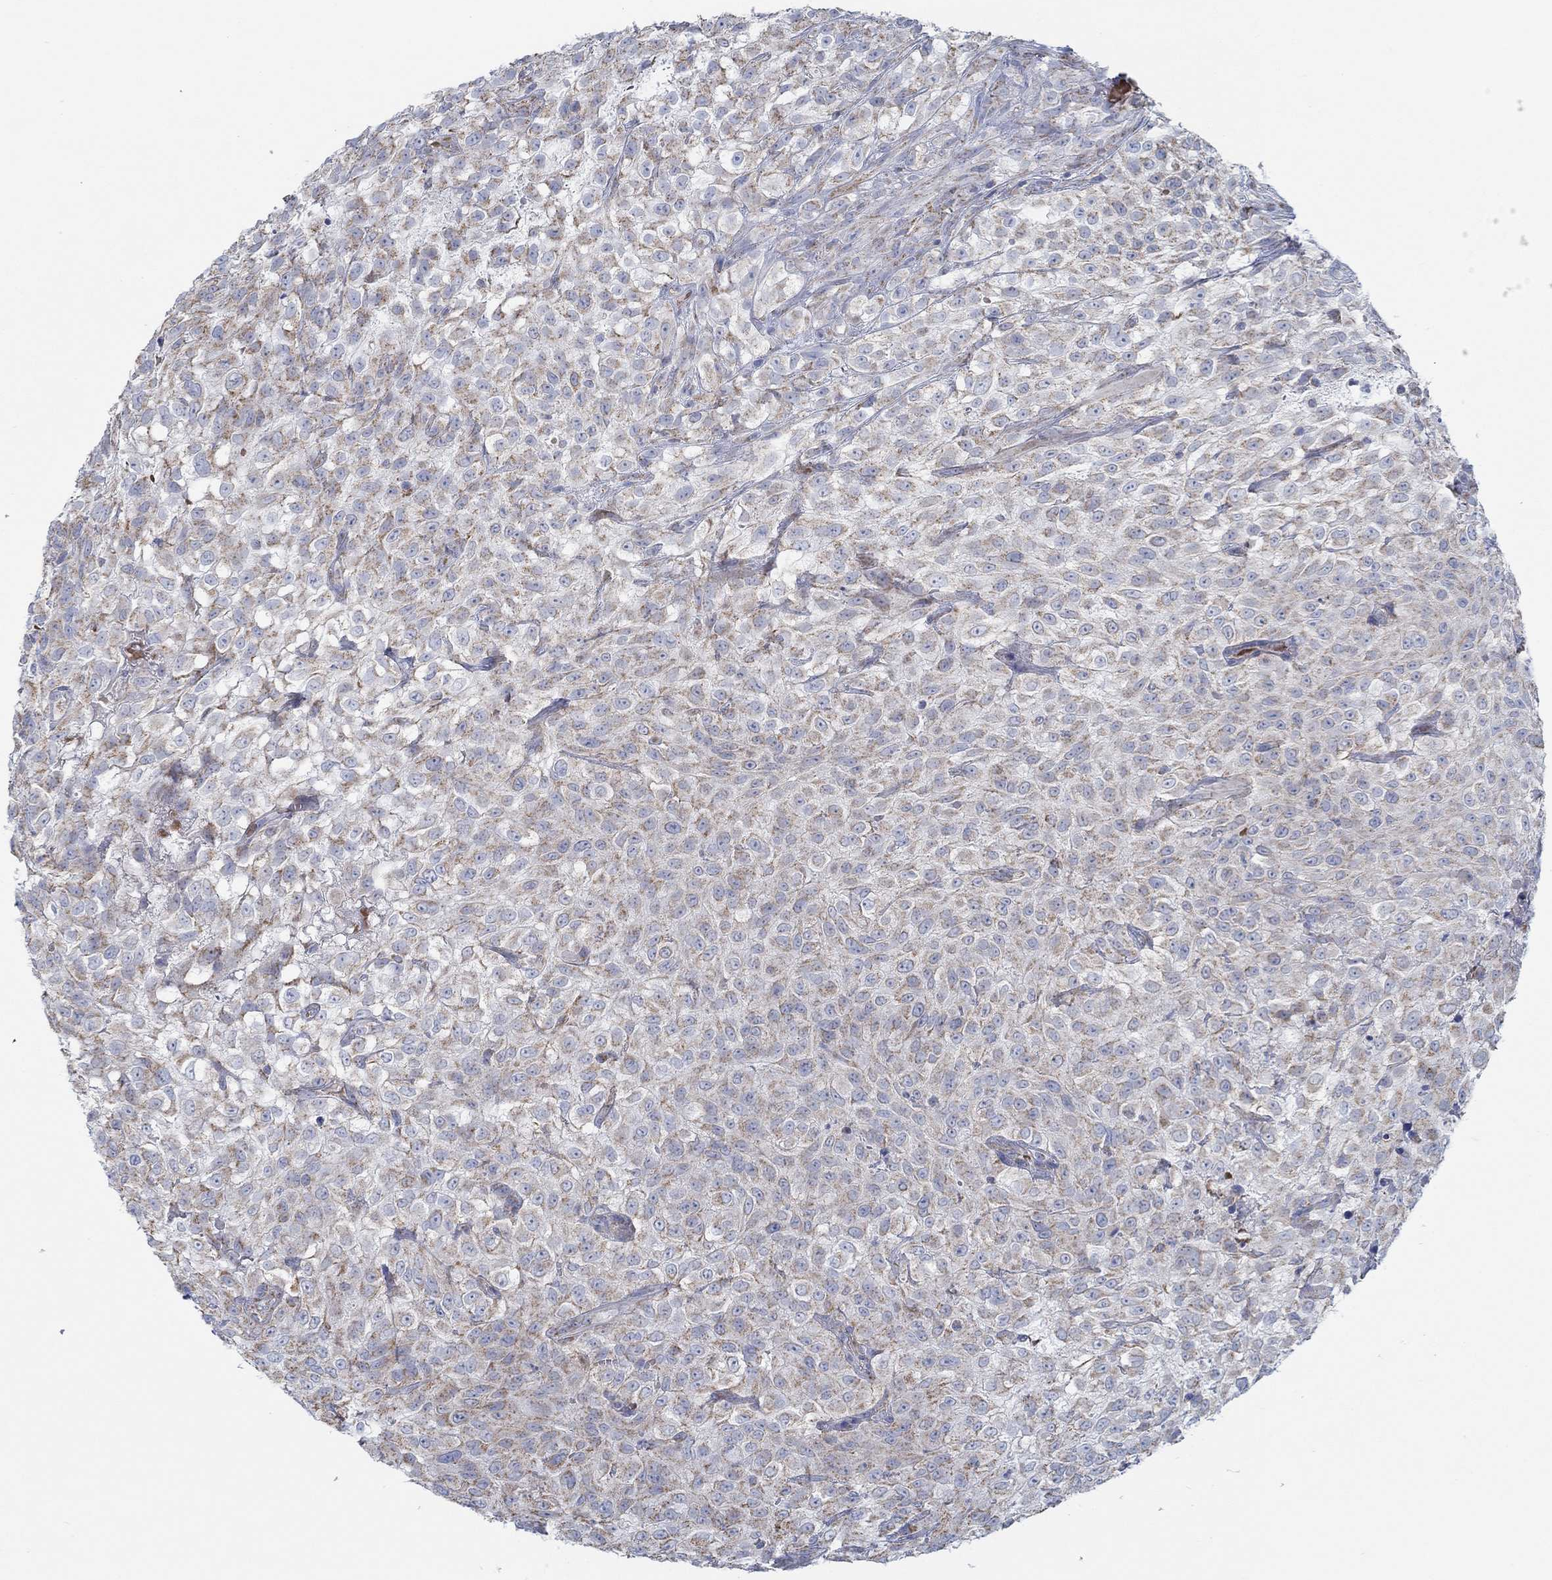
{"staining": {"intensity": "moderate", "quantity": ">75%", "location": "cytoplasmic/membranous"}, "tissue": "urothelial cancer", "cell_type": "Tumor cells", "image_type": "cancer", "snomed": [{"axis": "morphology", "description": "Urothelial carcinoma, High grade"}, {"axis": "topography", "description": "Urinary bladder"}], "caption": "Urothelial carcinoma (high-grade) was stained to show a protein in brown. There is medium levels of moderate cytoplasmic/membranous positivity in approximately >75% of tumor cells.", "gene": "GLOD5", "patient": {"sex": "male", "age": 56}}